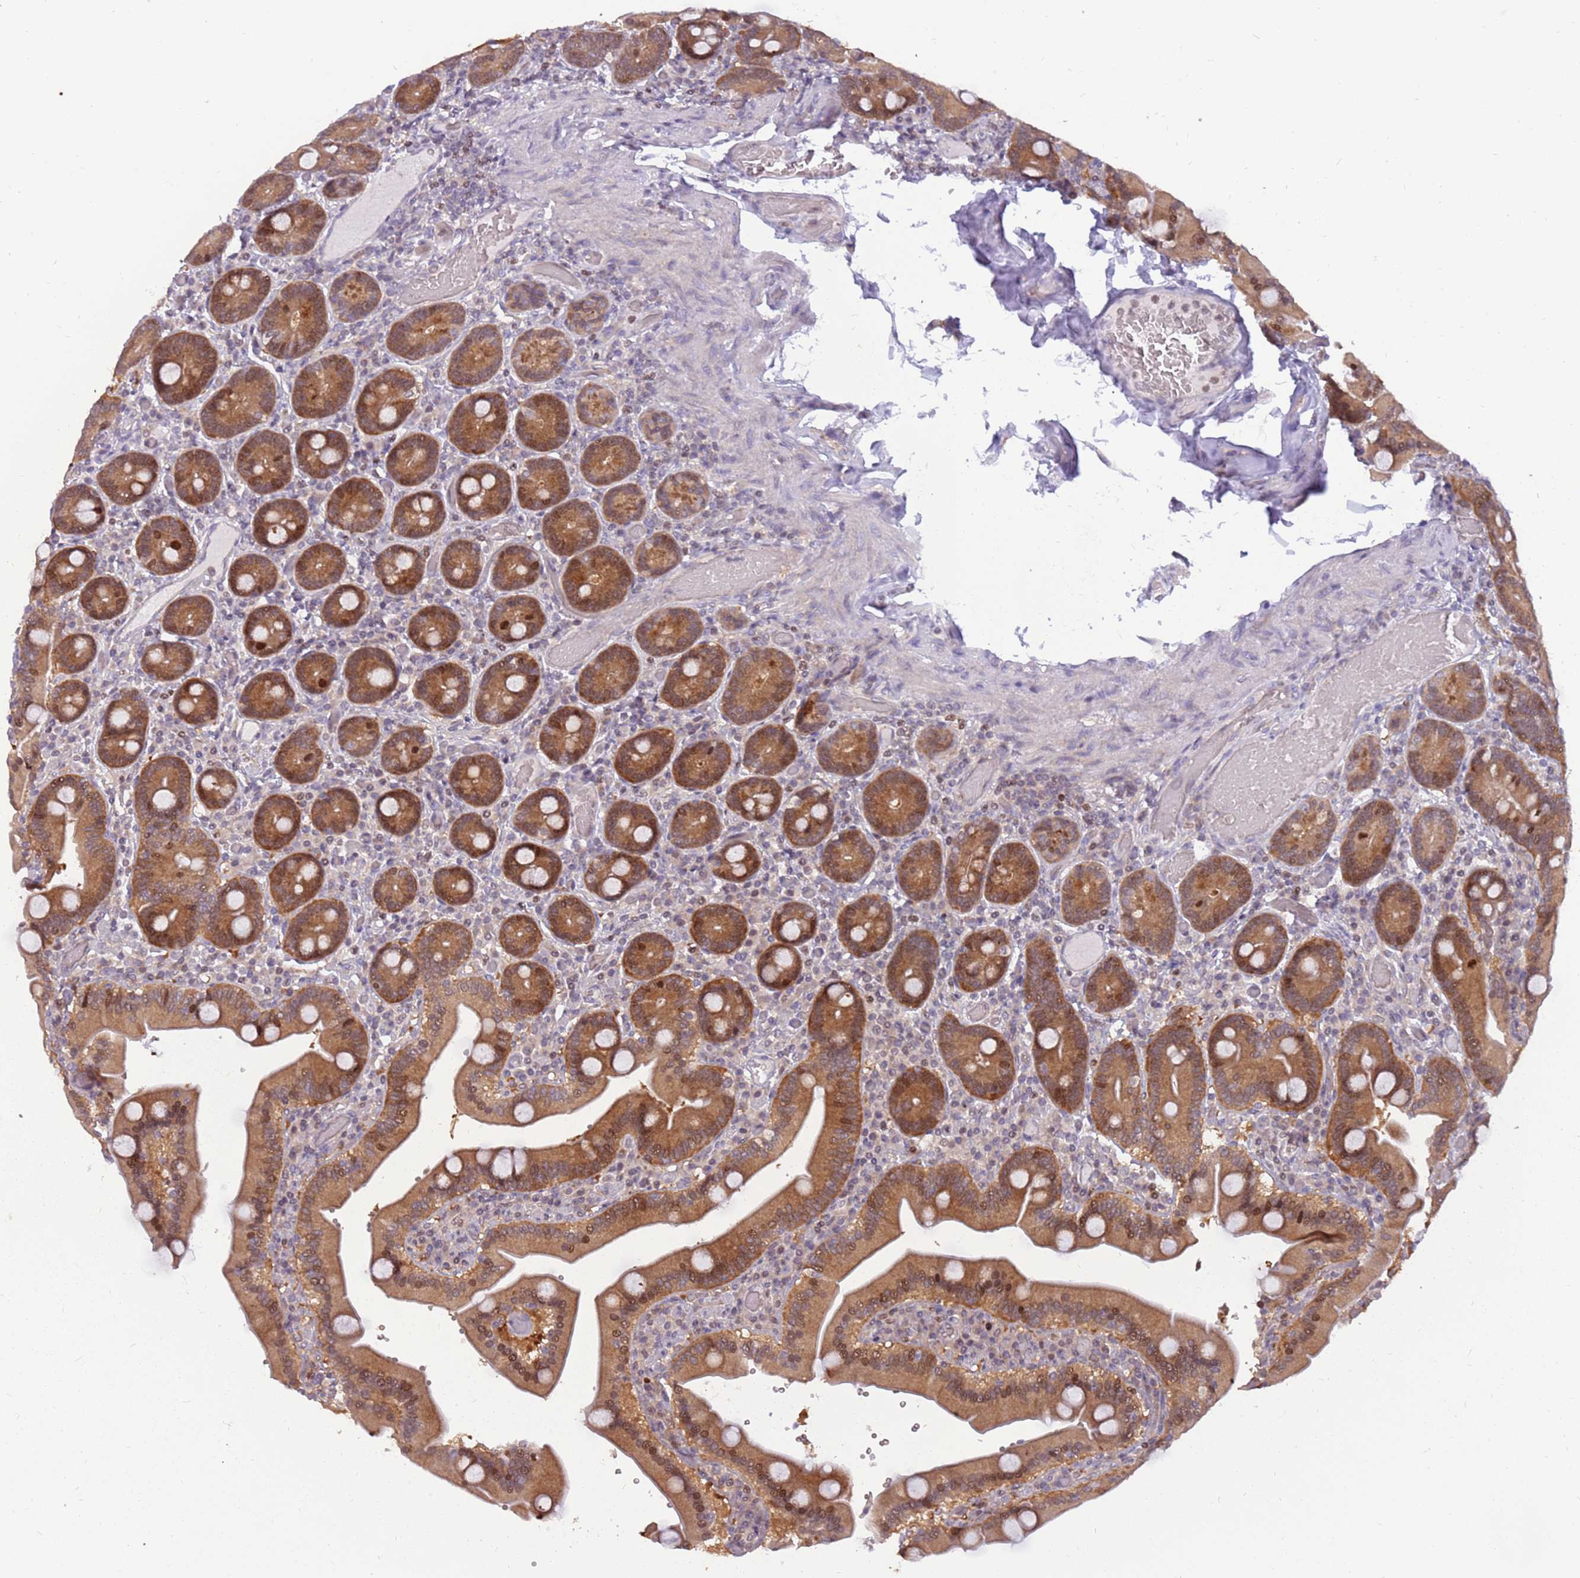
{"staining": {"intensity": "moderate", "quantity": ">75%", "location": "cytoplasmic/membranous,nuclear"}, "tissue": "duodenum", "cell_type": "Glandular cells", "image_type": "normal", "snomed": [{"axis": "morphology", "description": "Normal tissue, NOS"}, {"axis": "topography", "description": "Duodenum"}], "caption": "Normal duodenum was stained to show a protein in brown. There is medium levels of moderate cytoplasmic/membranous,nuclear positivity in about >75% of glandular cells.", "gene": "ARHGEF35", "patient": {"sex": "female", "age": 62}}